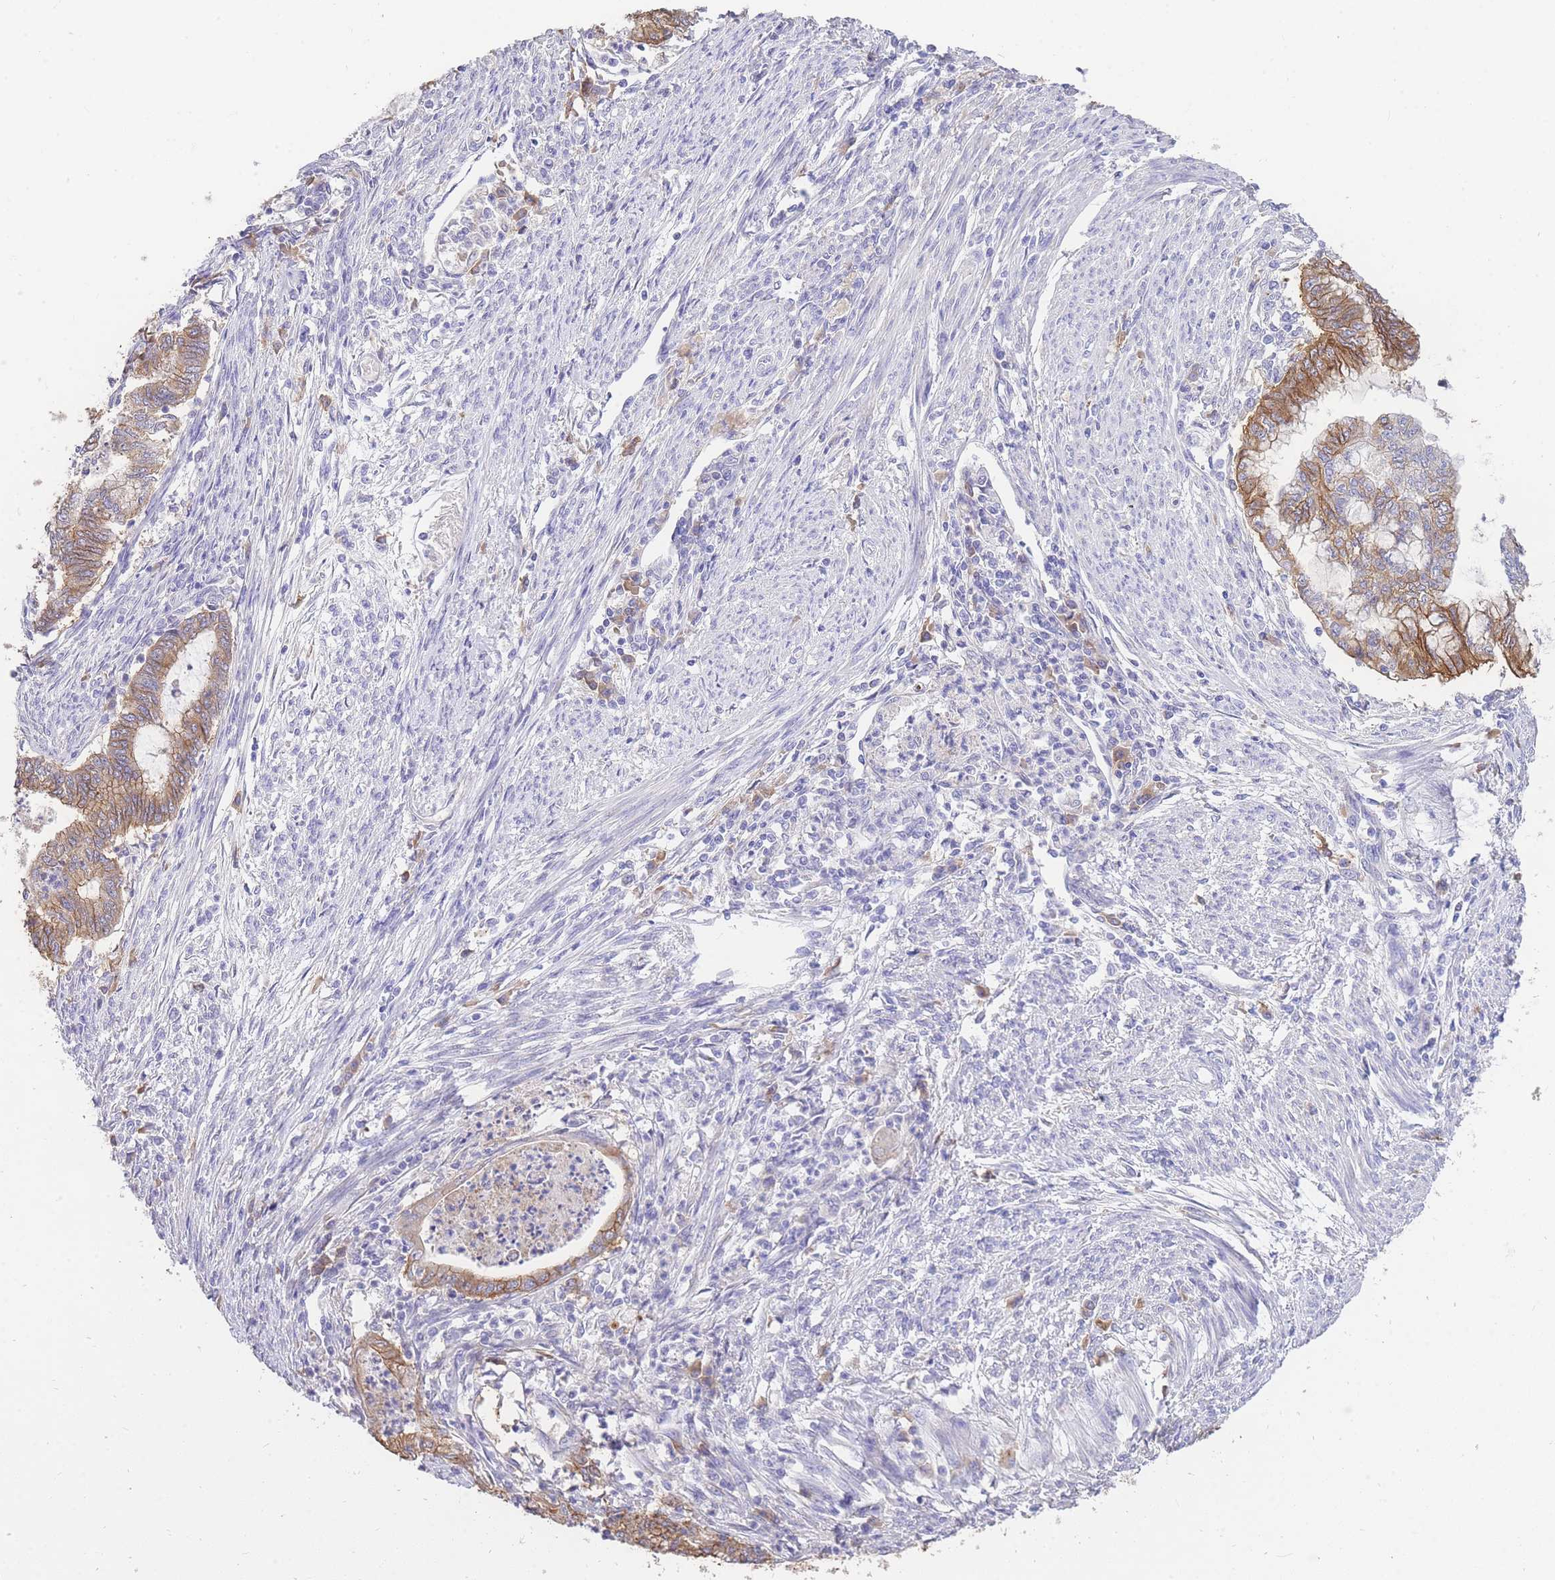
{"staining": {"intensity": "moderate", "quantity": ">75%", "location": "cytoplasmic/membranous"}, "tissue": "endometrial cancer", "cell_type": "Tumor cells", "image_type": "cancer", "snomed": [{"axis": "morphology", "description": "Adenocarcinoma, NOS"}, {"axis": "topography", "description": "Endometrium"}], "caption": "Endometrial adenocarcinoma stained with immunohistochemistry (IHC) displays moderate cytoplasmic/membranous positivity in approximately >75% of tumor cells.", "gene": "C2orf88", "patient": {"sex": "female", "age": 79}}